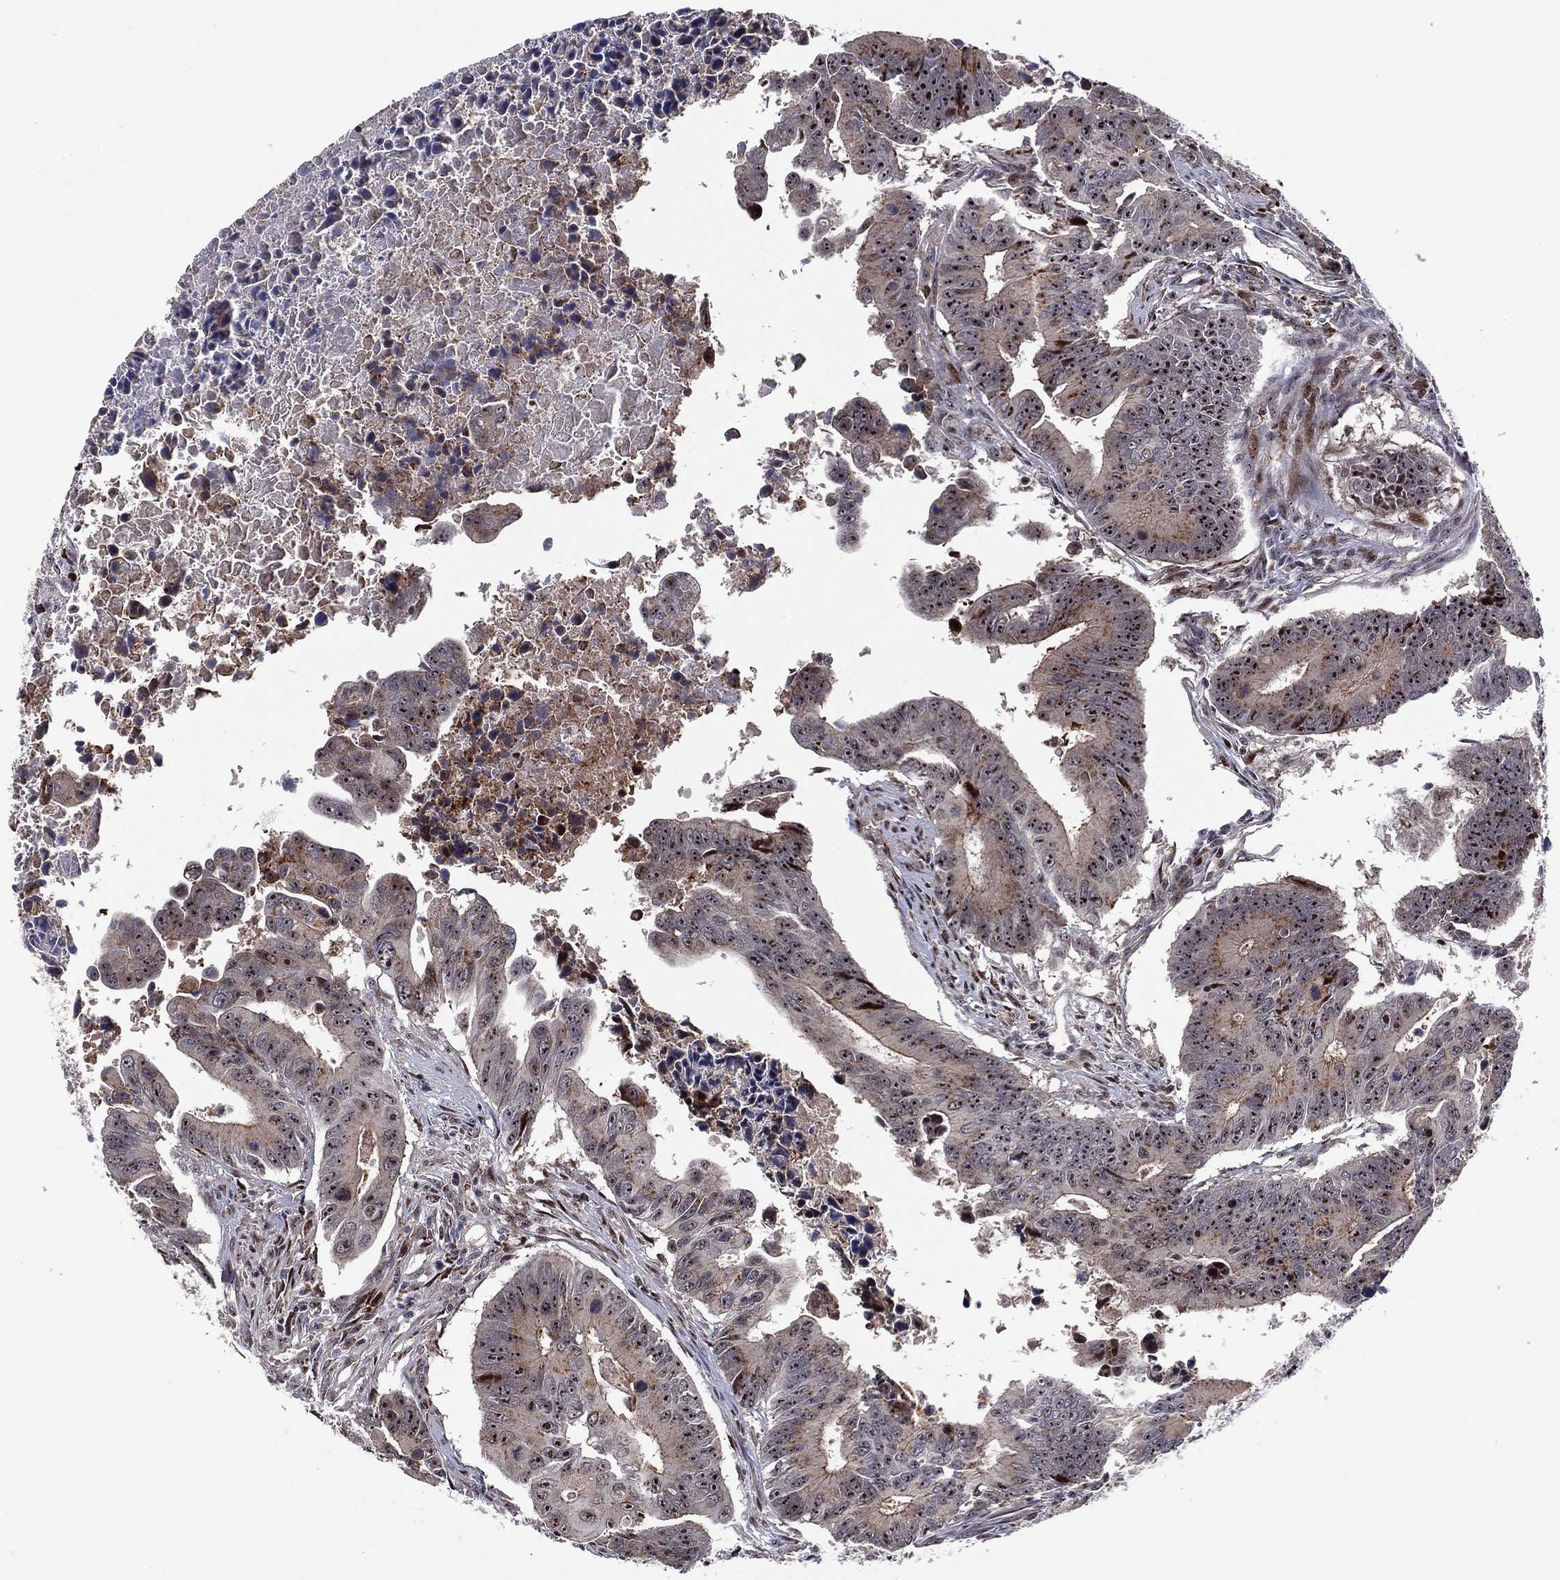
{"staining": {"intensity": "moderate", "quantity": "25%-75%", "location": "cytoplasmic/membranous,nuclear"}, "tissue": "colorectal cancer", "cell_type": "Tumor cells", "image_type": "cancer", "snomed": [{"axis": "morphology", "description": "Adenocarcinoma, NOS"}, {"axis": "topography", "description": "Colon"}], "caption": "A photomicrograph of human colorectal cancer (adenocarcinoma) stained for a protein exhibits moderate cytoplasmic/membranous and nuclear brown staining in tumor cells. Immunohistochemistry stains the protein in brown and the nuclei are stained blue.", "gene": "VHL", "patient": {"sex": "female", "age": 87}}